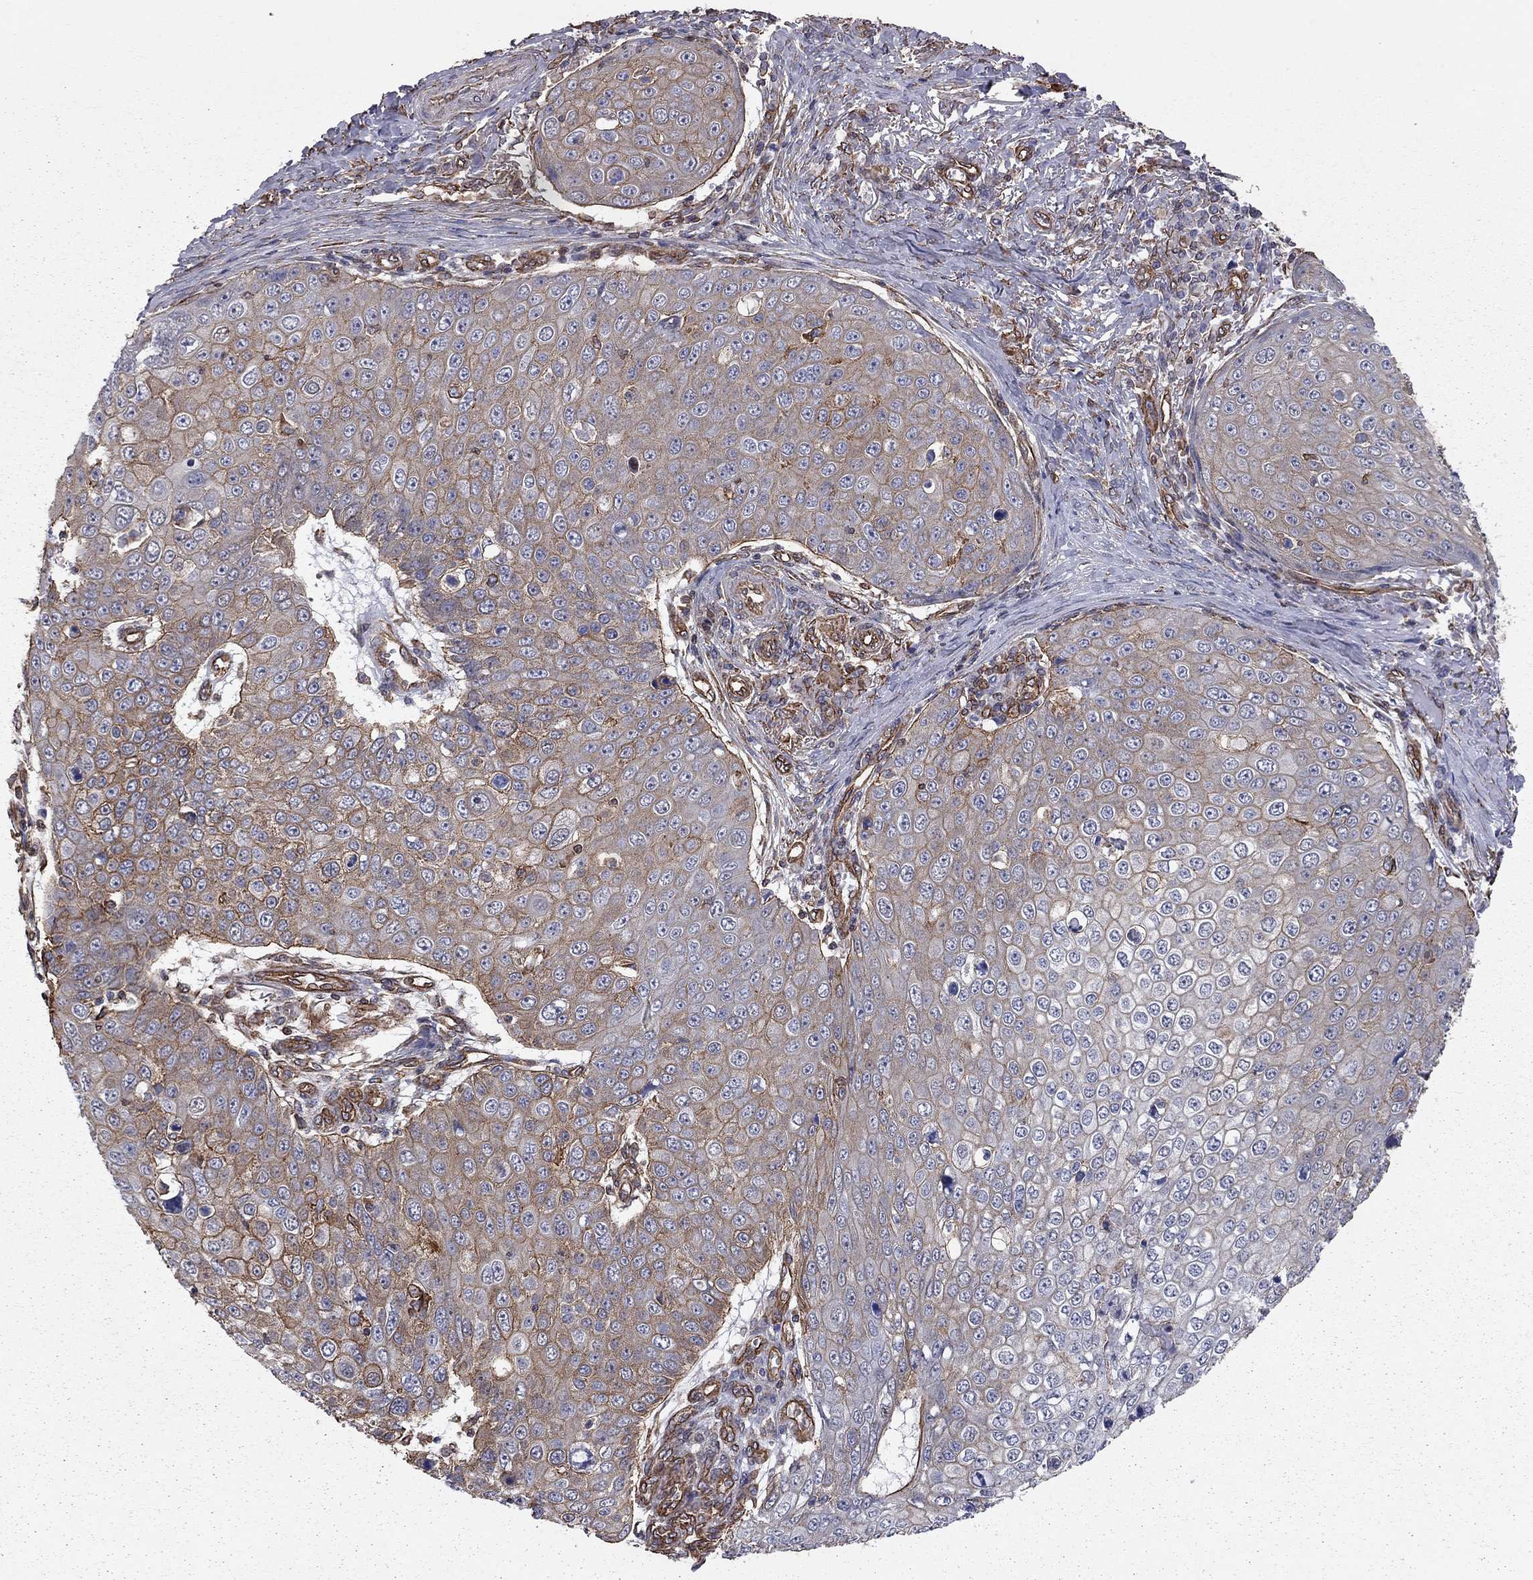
{"staining": {"intensity": "strong", "quantity": "<25%", "location": "cytoplasmic/membranous"}, "tissue": "skin cancer", "cell_type": "Tumor cells", "image_type": "cancer", "snomed": [{"axis": "morphology", "description": "Squamous cell carcinoma, NOS"}, {"axis": "topography", "description": "Skin"}], "caption": "Human skin cancer stained for a protein (brown) demonstrates strong cytoplasmic/membranous positive staining in approximately <25% of tumor cells.", "gene": "BICDL2", "patient": {"sex": "male", "age": 71}}